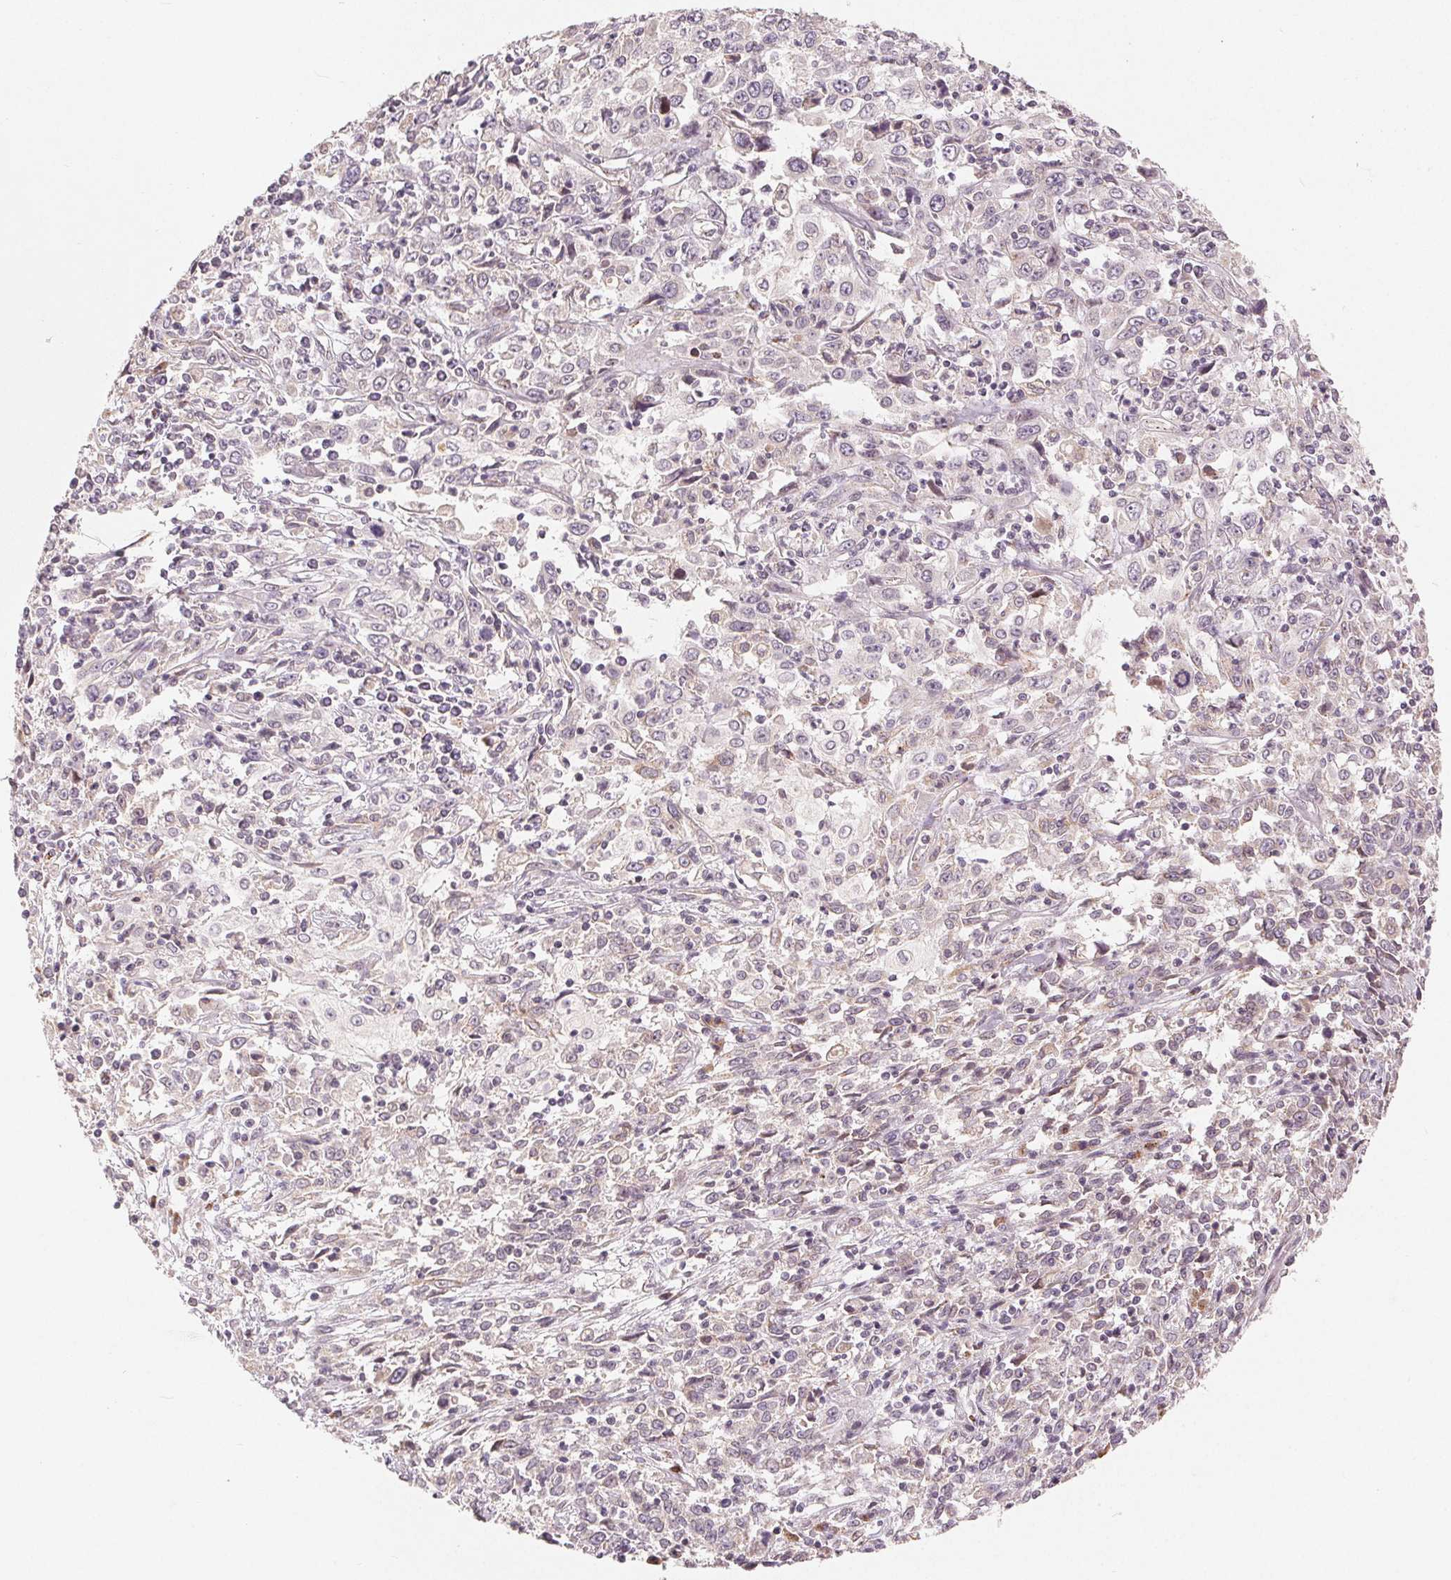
{"staining": {"intensity": "negative", "quantity": "none", "location": "none"}, "tissue": "cervical cancer", "cell_type": "Tumor cells", "image_type": "cancer", "snomed": [{"axis": "morphology", "description": "Adenocarcinoma, NOS"}, {"axis": "topography", "description": "Cervix"}], "caption": "Immunohistochemical staining of human cervical cancer displays no significant staining in tumor cells. The staining is performed using DAB brown chromogen with nuclei counter-stained in using hematoxylin.", "gene": "TMSB15B", "patient": {"sex": "female", "age": 40}}